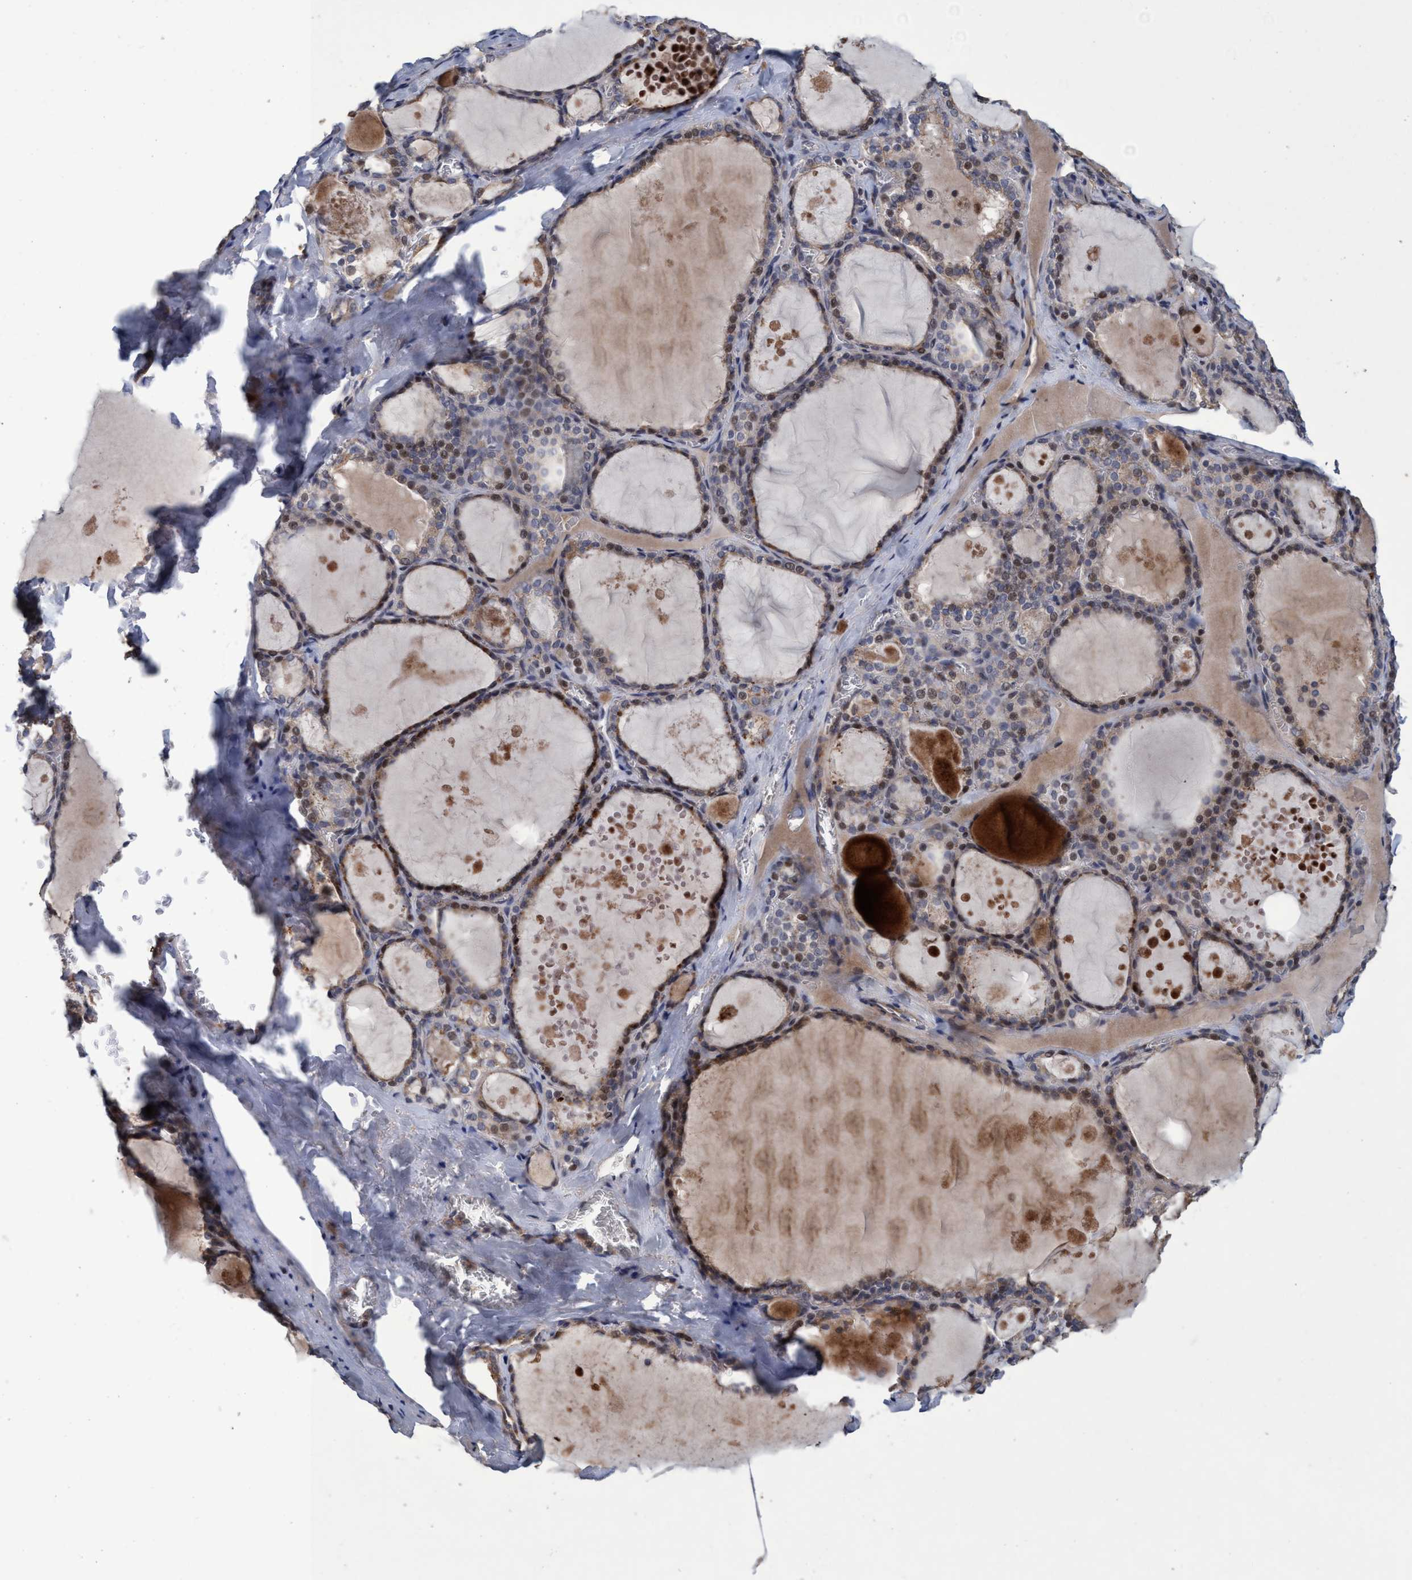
{"staining": {"intensity": "moderate", "quantity": ">75%", "location": "cytoplasmic/membranous,nuclear"}, "tissue": "thyroid gland", "cell_type": "Glandular cells", "image_type": "normal", "snomed": [{"axis": "morphology", "description": "Normal tissue, NOS"}, {"axis": "topography", "description": "Thyroid gland"}], "caption": "DAB (3,3'-diaminobenzidine) immunohistochemical staining of unremarkable thyroid gland shows moderate cytoplasmic/membranous,nuclear protein expression in approximately >75% of glandular cells. (DAB (3,3'-diaminobenzidine) IHC, brown staining for protein, blue staining for nuclei).", "gene": "ZNF677", "patient": {"sex": "male", "age": 56}}